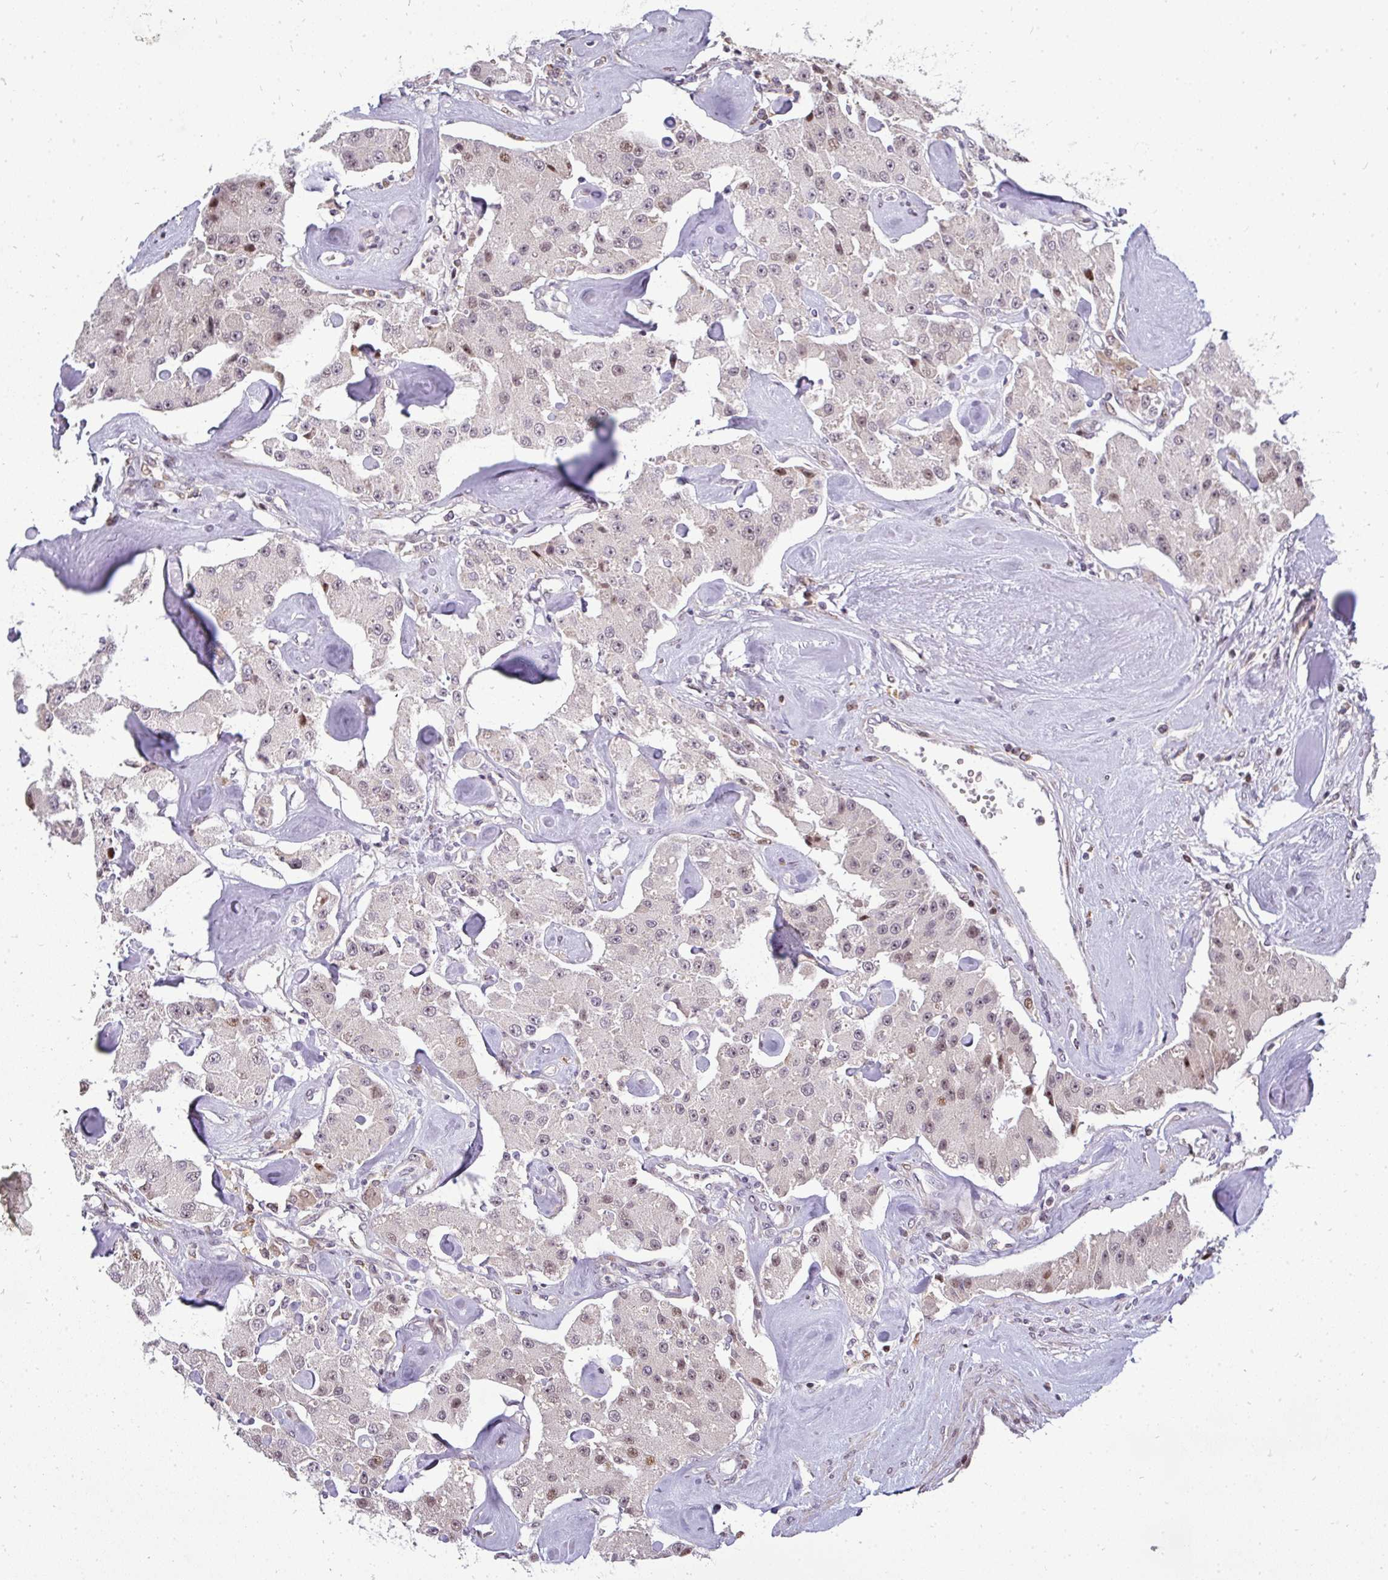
{"staining": {"intensity": "moderate", "quantity": "<25%", "location": "nuclear"}, "tissue": "carcinoid", "cell_type": "Tumor cells", "image_type": "cancer", "snomed": [{"axis": "morphology", "description": "Carcinoid, malignant, NOS"}, {"axis": "topography", "description": "Pancreas"}], "caption": "Human carcinoid stained with a brown dye exhibits moderate nuclear positive positivity in about <25% of tumor cells.", "gene": "PATZ1", "patient": {"sex": "male", "age": 41}}